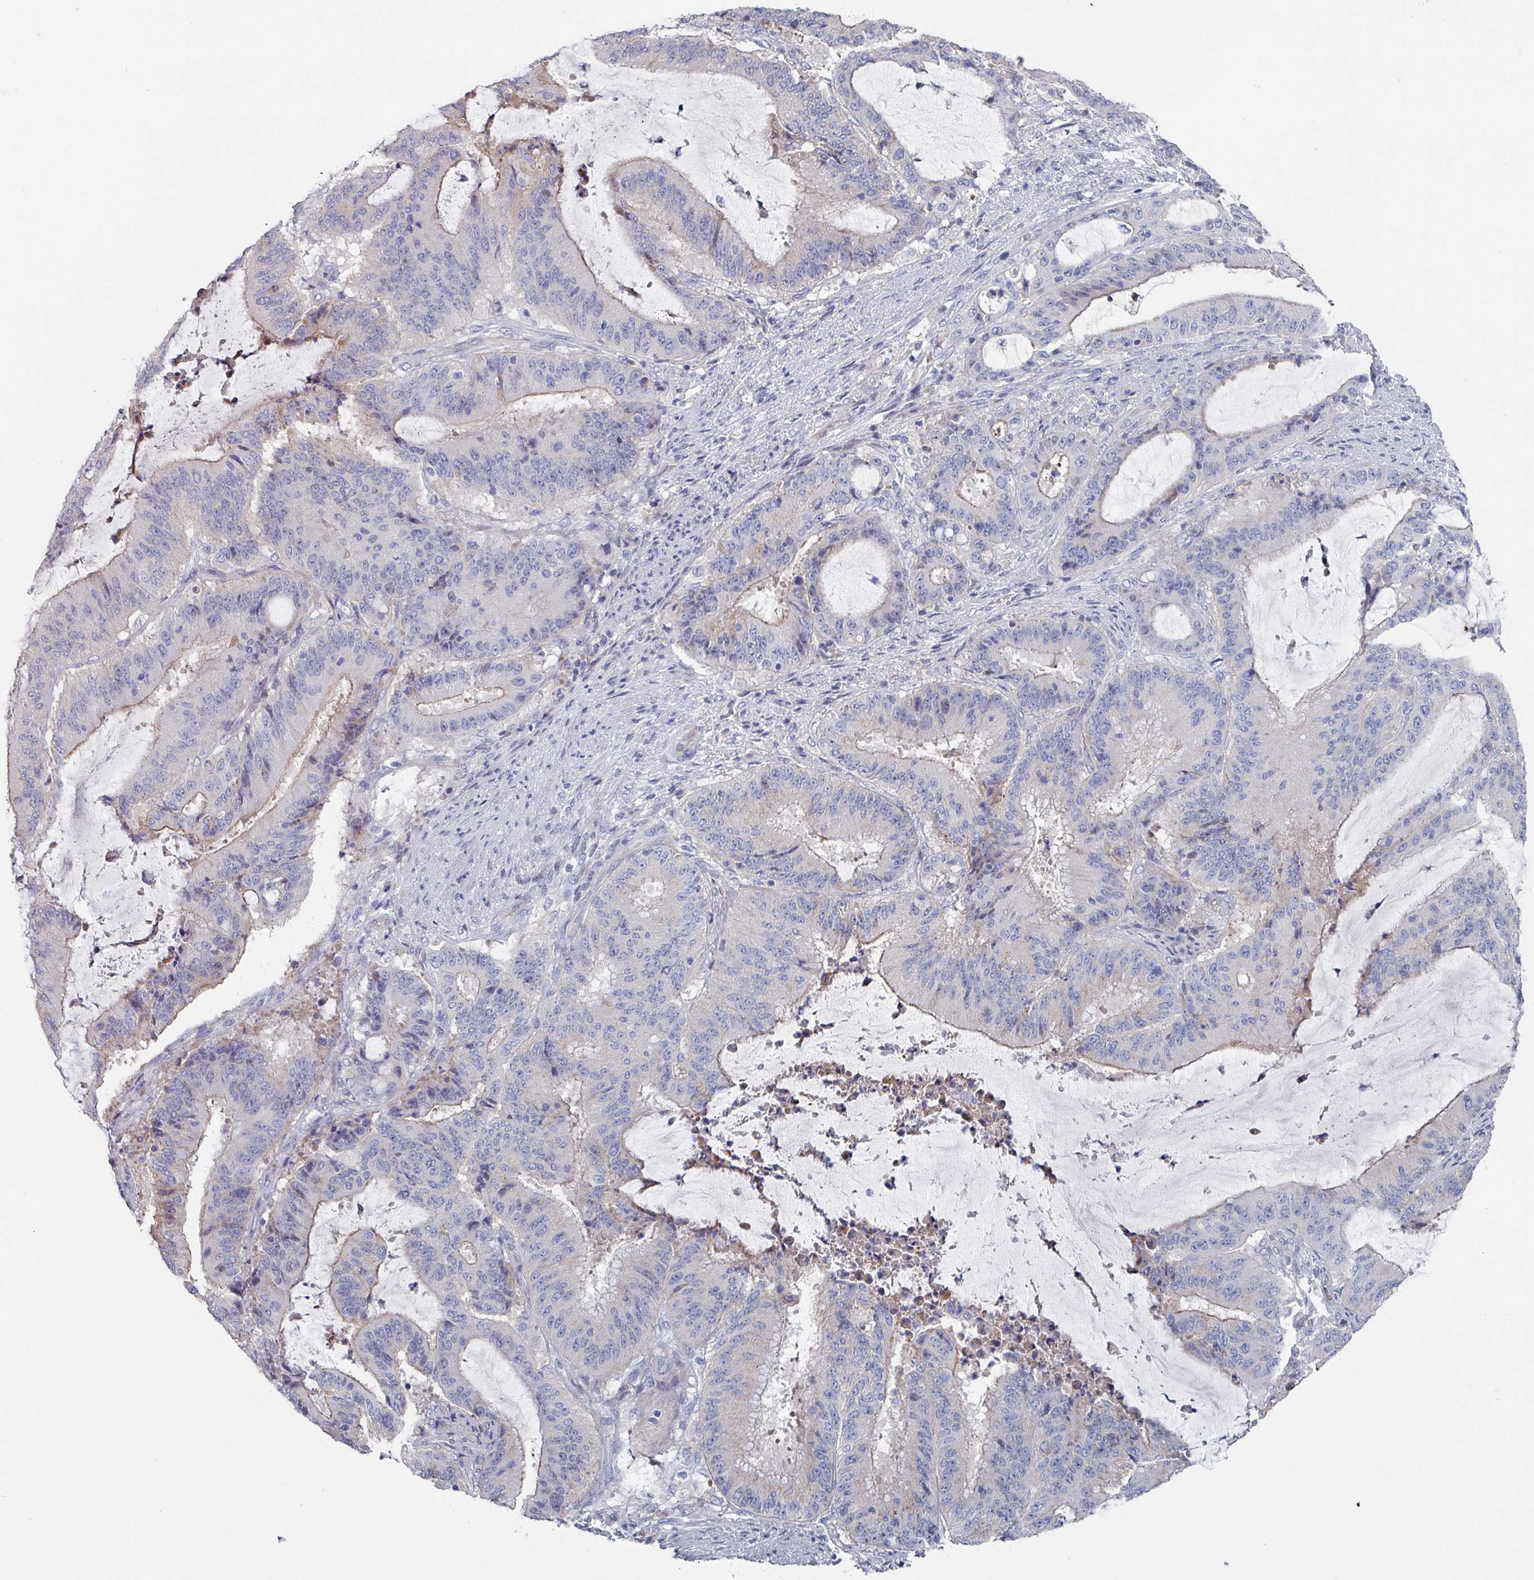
{"staining": {"intensity": "weak", "quantity": "<25%", "location": "cytoplasmic/membranous"}, "tissue": "liver cancer", "cell_type": "Tumor cells", "image_type": "cancer", "snomed": [{"axis": "morphology", "description": "Normal tissue, NOS"}, {"axis": "morphology", "description": "Cholangiocarcinoma"}, {"axis": "topography", "description": "Liver"}, {"axis": "topography", "description": "Peripheral nerve tissue"}], "caption": "This is an immunohistochemistry (IHC) image of cholangiocarcinoma (liver). There is no staining in tumor cells.", "gene": "EFL1", "patient": {"sex": "female", "age": 73}}